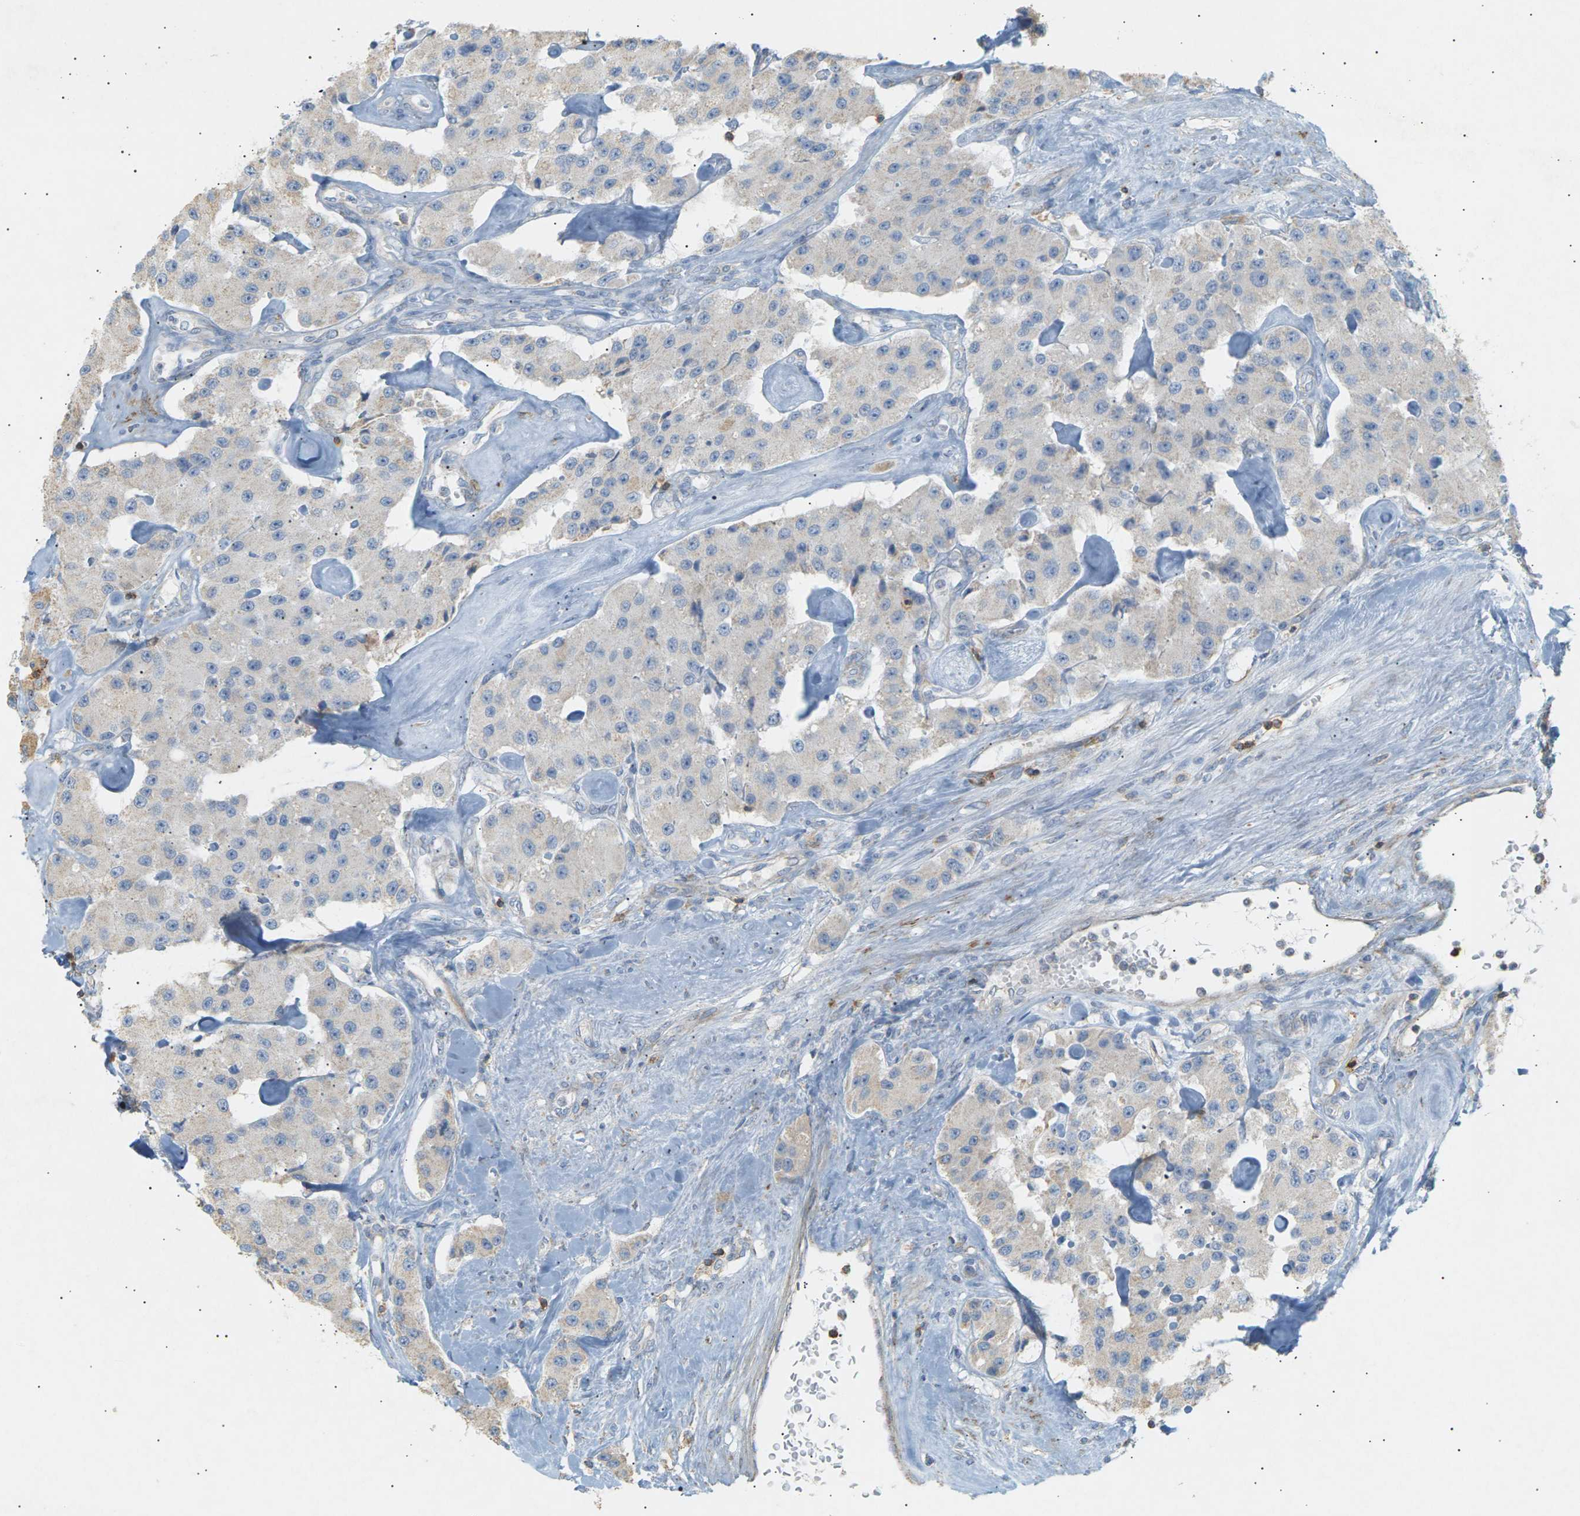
{"staining": {"intensity": "negative", "quantity": "none", "location": "none"}, "tissue": "carcinoid", "cell_type": "Tumor cells", "image_type": "cancer", "snomed": [{"axis": "morphology", "description": "Carcinoid, malignant, NOS"}, {"axis": "topography", "description": "Pancreas"}], "caption": "Carcinoid was stained to show a protein in brown. There is no significant staining in tumor cells. Nuclei are stained in blue.", "gene": "LIME1", "patient": {"sex": "male", "age": 41}}